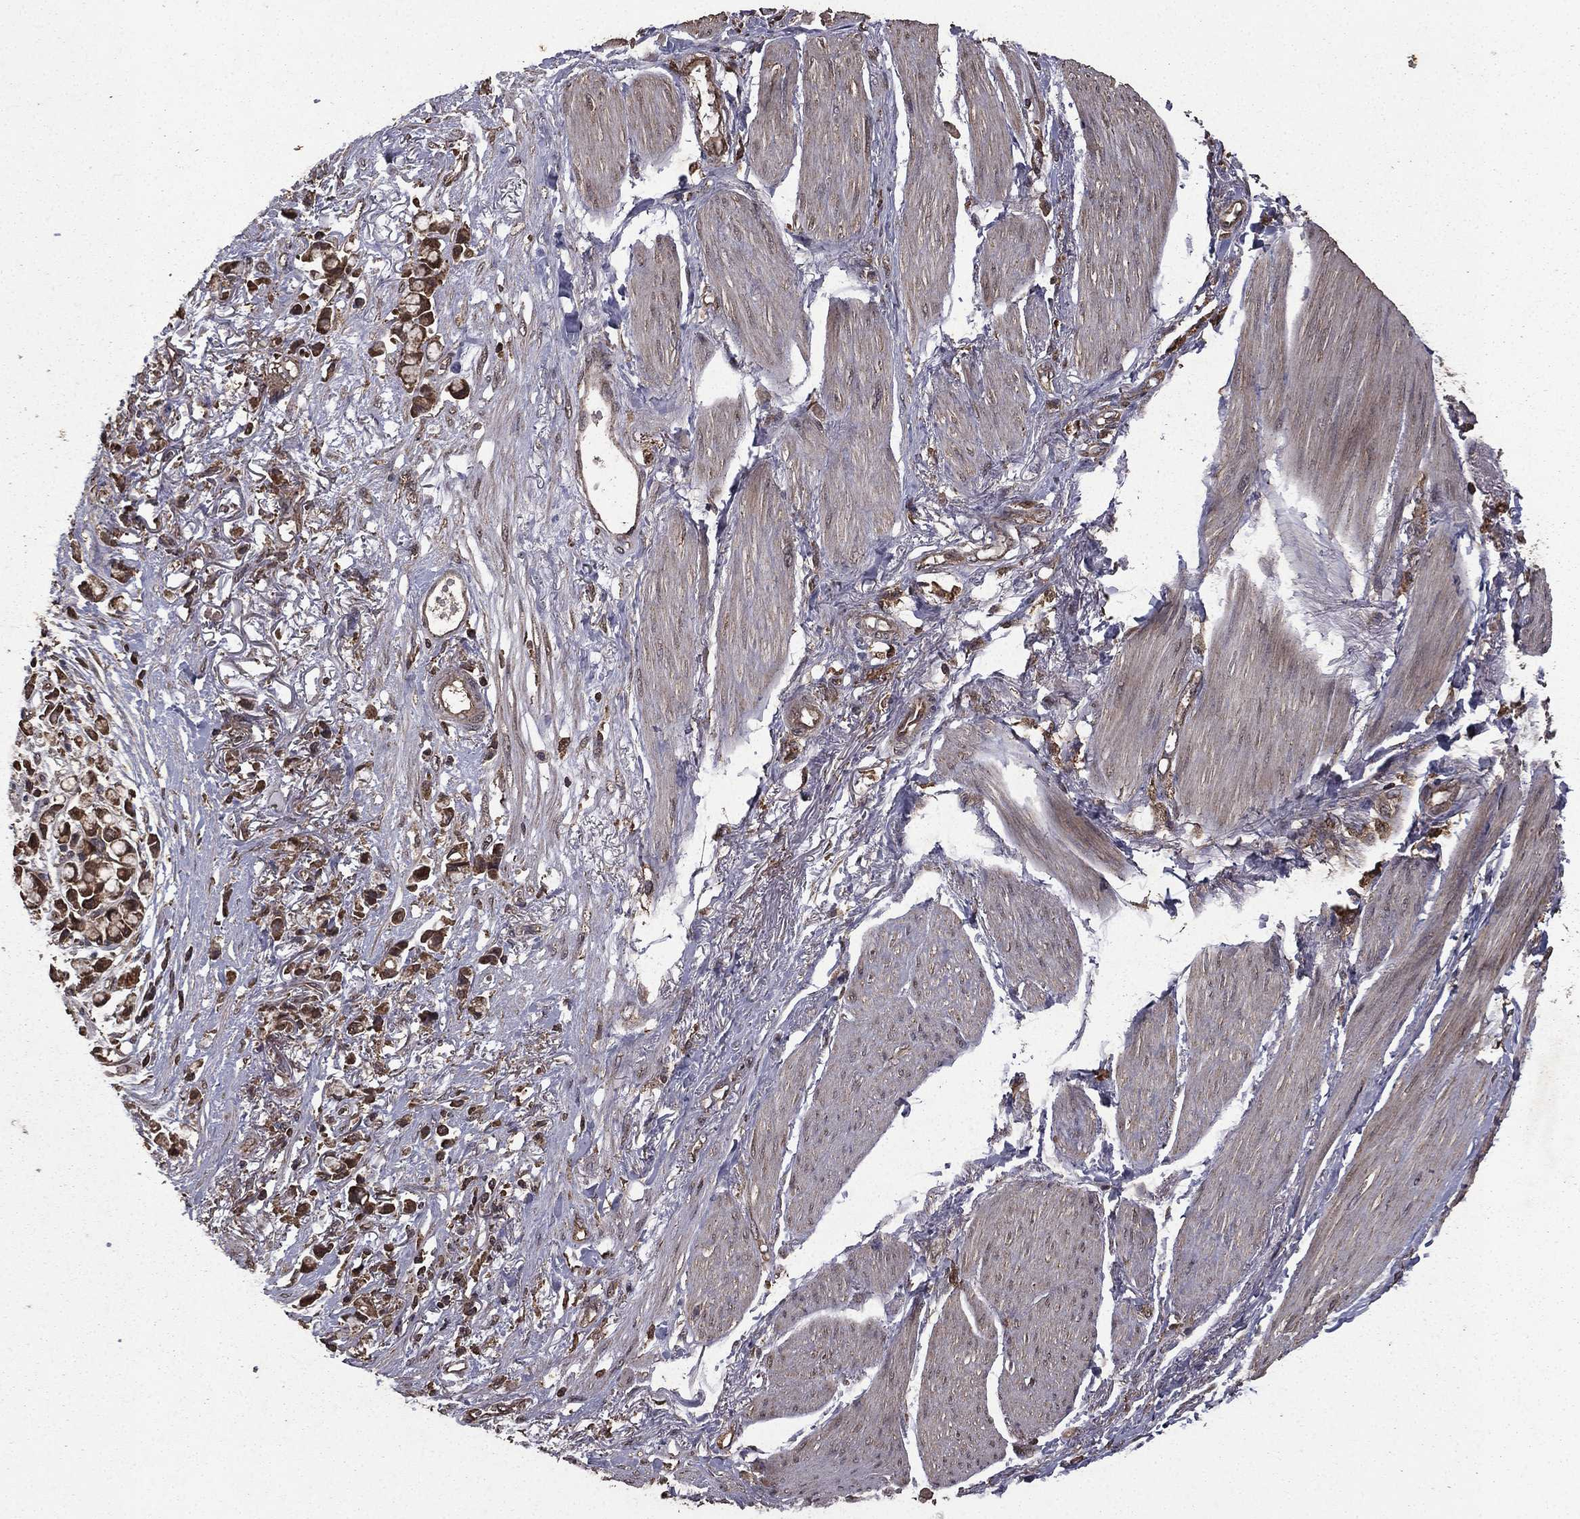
{"staining": {"intensity": "moderate", "quantity": ">75%", "location": "cytoplasmic/membranous"}, "tissue": "stomach cancer", "cell_type": "Tumor cells", "image_type": "cancer", "snomed": [{"axis": "morphology", "description": "Adenocarcinoma, NOS"}, {"axis": "topography", "description": "Stomach"}], "caption": "Moderate cytoplasmic/membranous protein staining is identified in approximately >75% of tumor cells in adenocarcinoma (stomach). The staining was performed using DAB (3,3'-diaminobenzidine) to visualize the protein expression in brown, while the nuclei were stained in blue with hematoxylin (Magnification: 20x).", "gene": "BIRC6", "patient": {"sex": "female", "age": 81}}